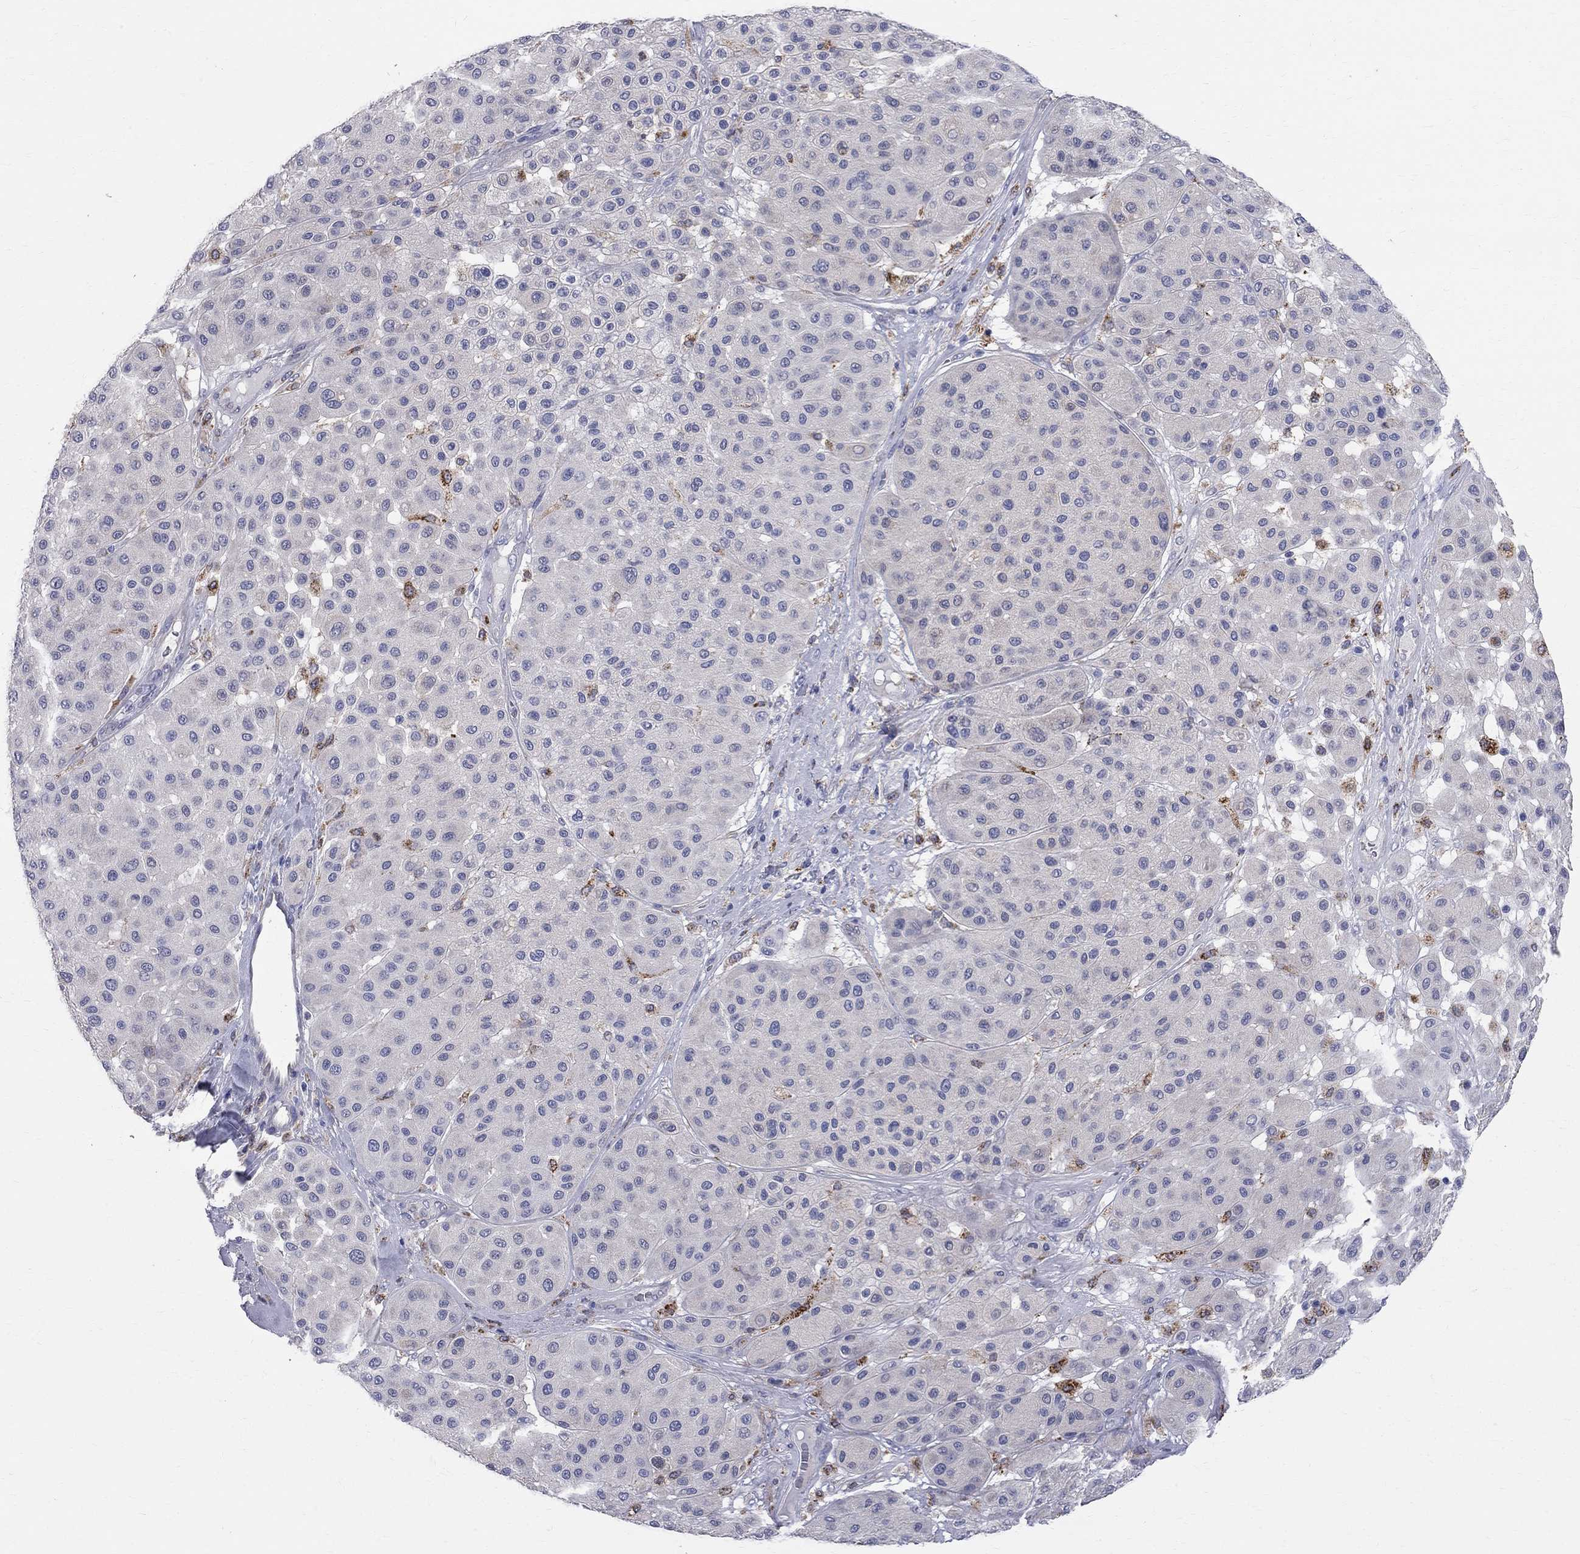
{"staining": {"intensity": "negative", "quantity": "none", "location": "none"}, "tissue": "melanoma", "cell_type": "Tumor cells", "image_type": "cancer", "snomed": [{"axis": "morphology", "description": "Malignant melanoma, Metastatic site"}, {"axis": "topography", "description": "Smooth muscle"}], "caption": "Malignant melanoma (metastatic site) was stained to show a protein in brown. There is no significant positivity in tumor cells.", "gene": "ACSL1", "patient": {"sex": "male", "age": 41}}